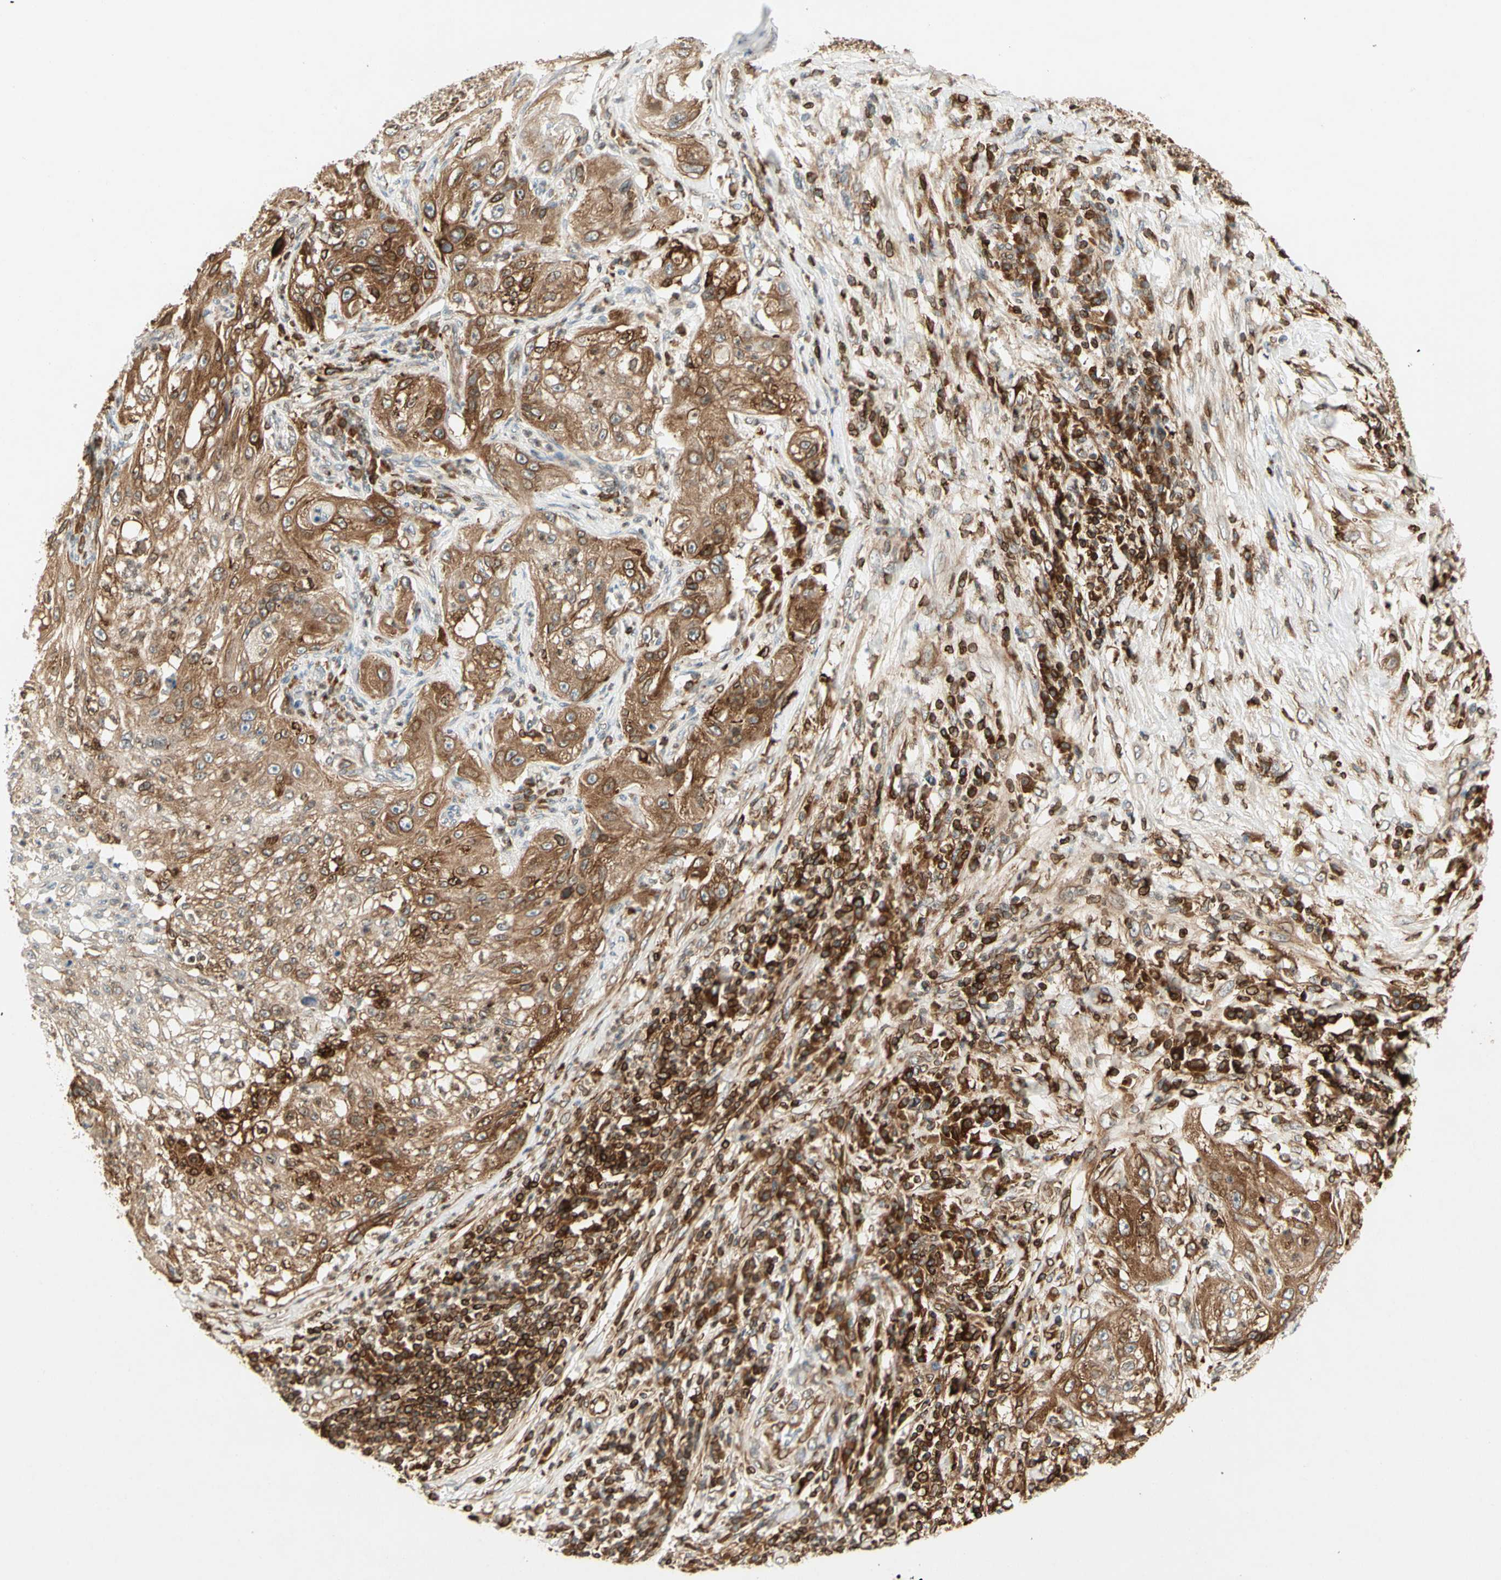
{"staining": {"intensity": "moderate", "quantity": ">75%", "location": "cytoplasmic/membranous"}, "tissue": "lung cancer", "cell_type": "Tumor cells", "image_type": "cancer", "snomed": [{"axis": "morphology", "description": "Inflammation, NOS"}, {"axis": "morphology", "description": "Squamous cell carcinoma, NOS"}, {"axis": "topography", "description": "Lymph node"}, {"axis": "topography", "description": "Soft tissue"}, {"axis": "topography", "description": "Lung"}], "caption": "Protein expression analysis of squamous cell carcinoma (lung) exhibits moderate cytoplasmic/membranous positivity in approximately >75% of tumor cells.", "gene": "TAPBP", "patient": {"sex": "male", "age": 66}}